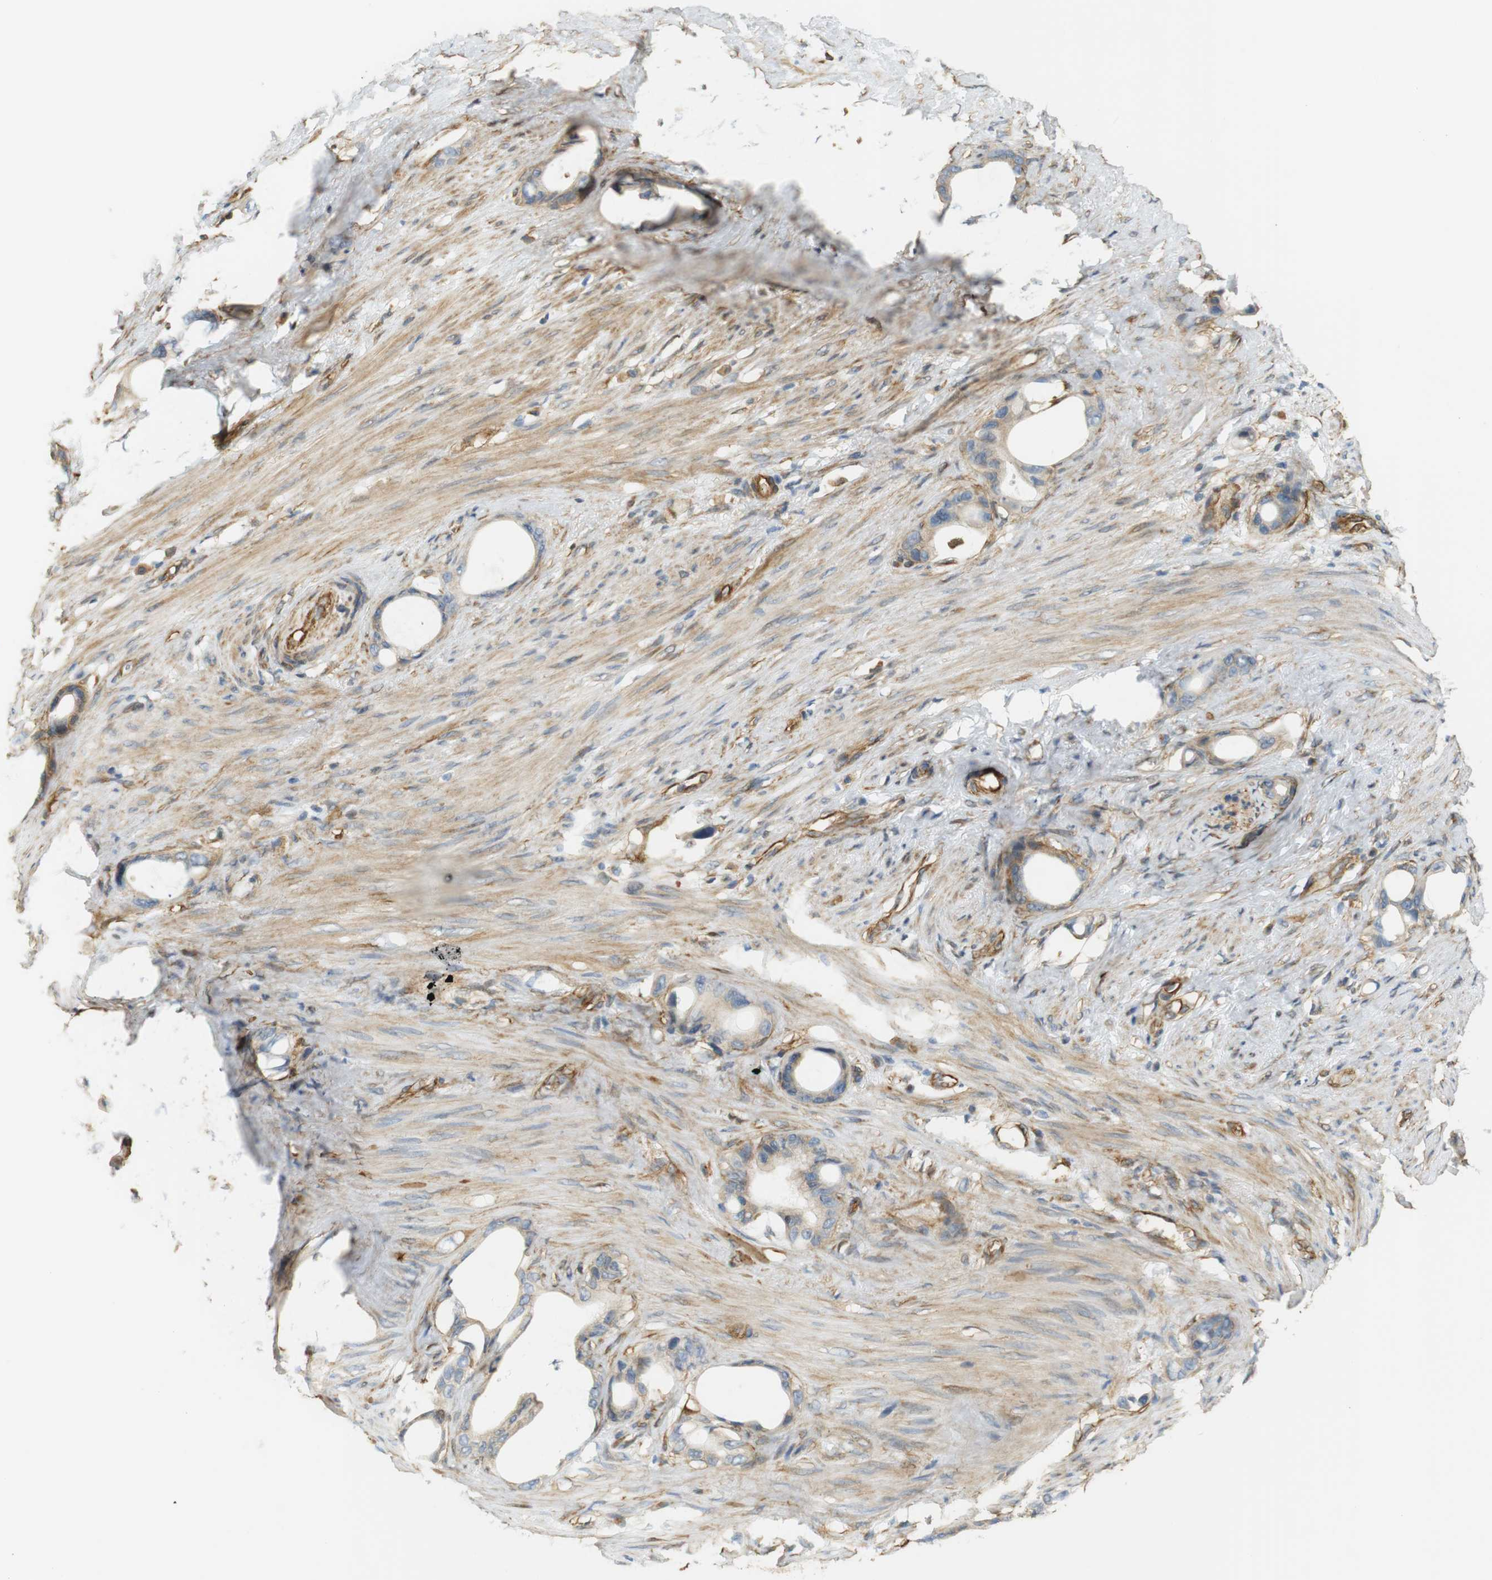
{"staining": {"intensity": "weak", "quantity": ">75%", "location": "cytoplasmic/membranous"}, "tissue": "stomach cancer", "cell_type": "Tumor cells", "image_type": "cancer", "snomed": [{"axis": "morphology", "description": "Adenocarcinoma, NOS"}, {"axis": "topography", "description": "Stomach"}], "caption": "Immunohistochemistry (IHC) staining of stomach cancer (adenocarcinoma), which shows low levels of weak cytoplasmic/membranous positivity in approximately >75% of tumor cells indicating weak cytoplasmic/membranous protein expression. The staining was performed using DAB (3,3'-diaminobenzidine) (brown) for protein detection and nuclei were counterstained in hematoxylin (blue).", "gene": "CYTH3", "patient": {"sex": "female", "age": 75}}